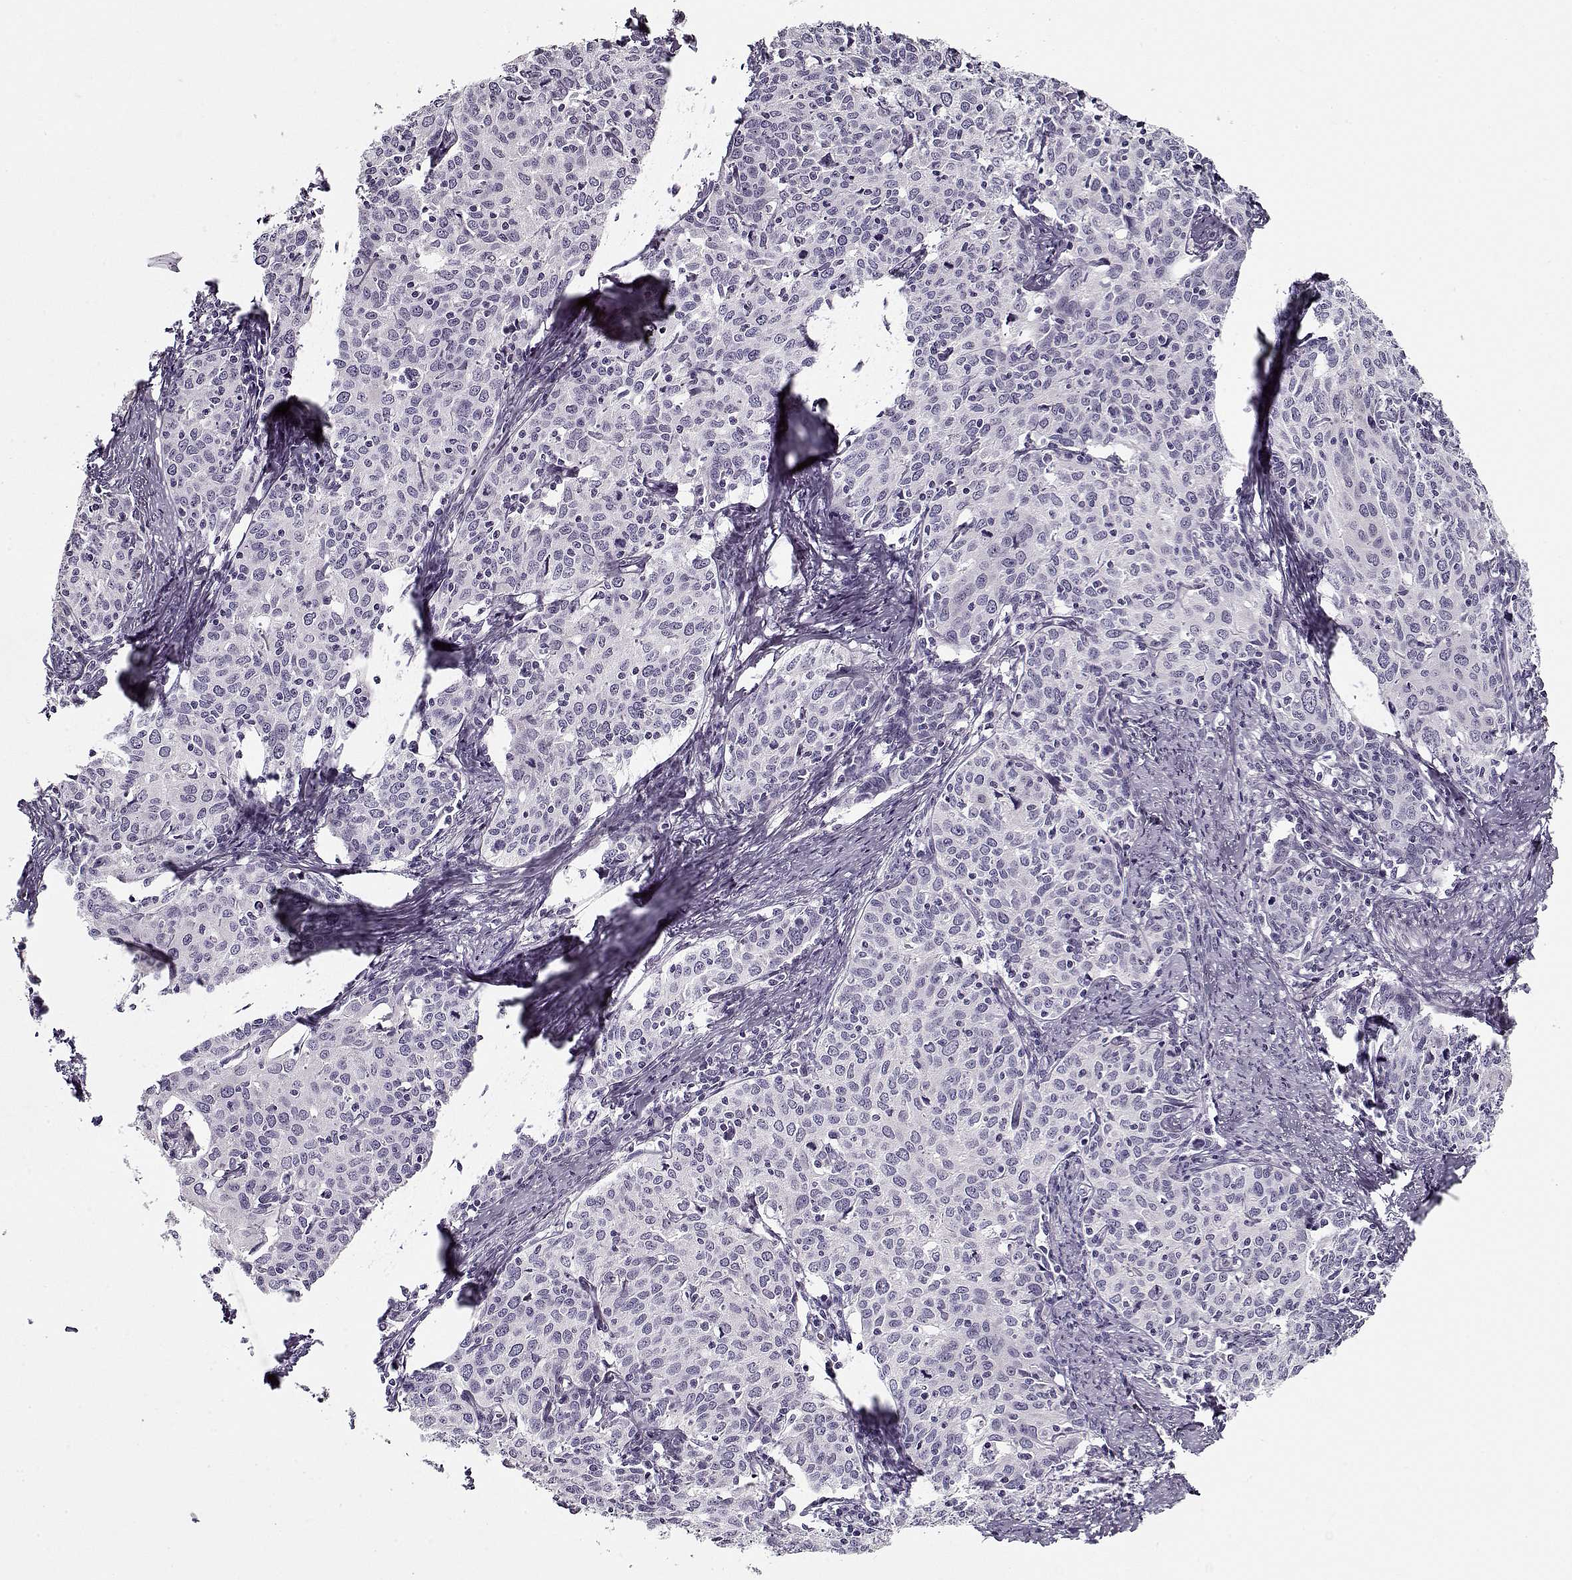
{"staining": {"intensity": "negative", "quantity": "none", "location": "none"}, "tissue": "cervical cancer", "cell_type": "Tumor cells", "image_type": "cancer", "snomed": [{"axis": "morphology", "description": "Squamous cell carcinoma, NOS"}, {"axis": "topography", "description": "Cervix"}], "caption": "Immunohistochemistry micrograph of squamous cell carcinoma (cervical) stained for a protein (brown), which exhibits no staining in tumor cells. The staining was performed using DAB to visualize the protein expression in brown, while the nuclei were stained in blue with hematoxylin (Magnification: 20x).", "gene": "CCDC136", "patient": {"sex": "female", "age": 62}}